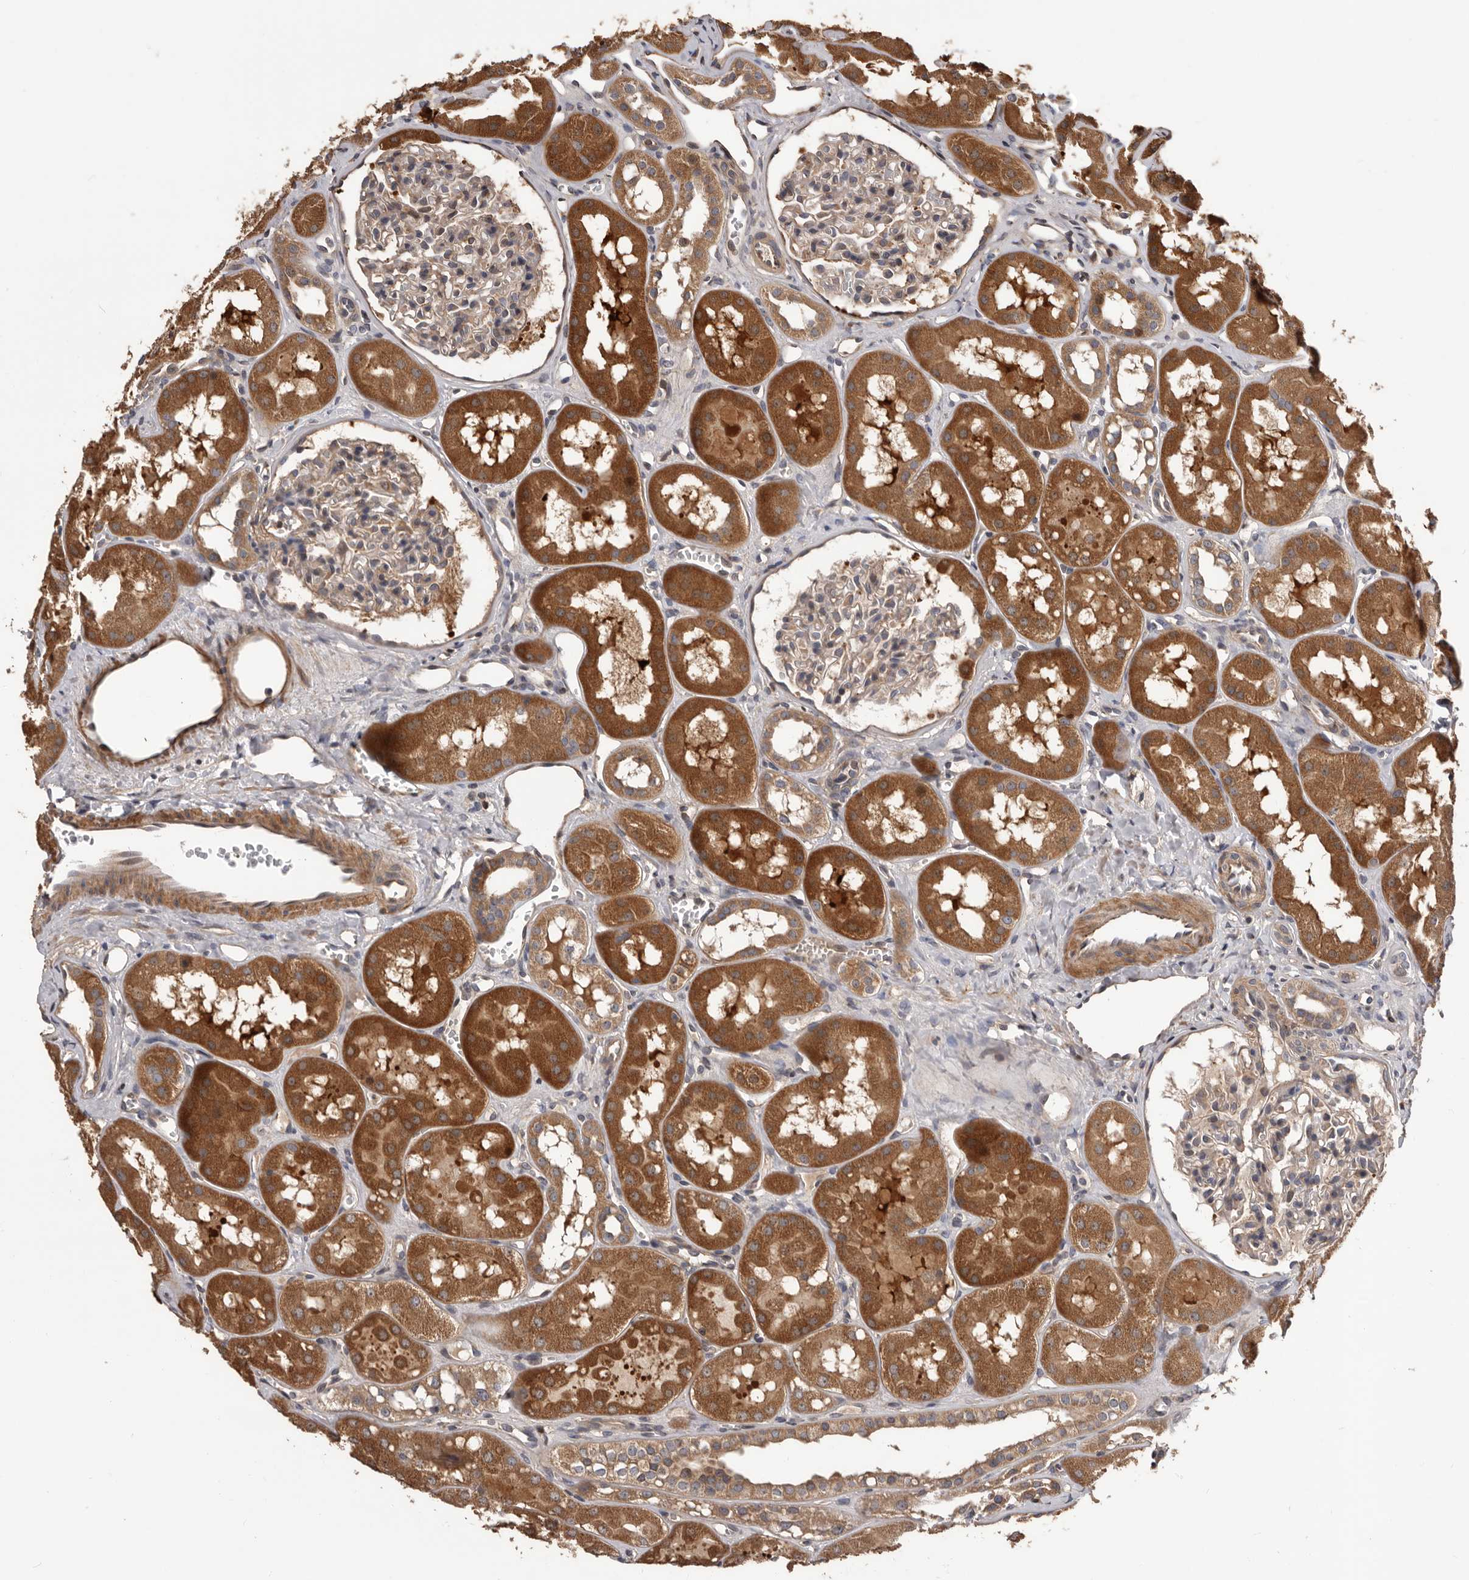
{"staining": {"intensity": "weak", "quantity": "25%-75%", "location": "cytoplasmic/membranous"}, "tissue": "kidney", "cell_type": "Cells in glomeruli", "image_type": "normal", "snomed": [{"axis": "morphology", "description": "Normal tissue, NOS"}, {"axis": "topography", "description": "Kidney"}], "caption": "Immunohistochemical staining of unremarkable human kidney exhibits low levels of weak cytoplasmic/membranous staining in approximately 25%-75% of cells in glomeruli.", "gene": "ADAMTS2", "patient": {"sex": "male", "age": 16}}